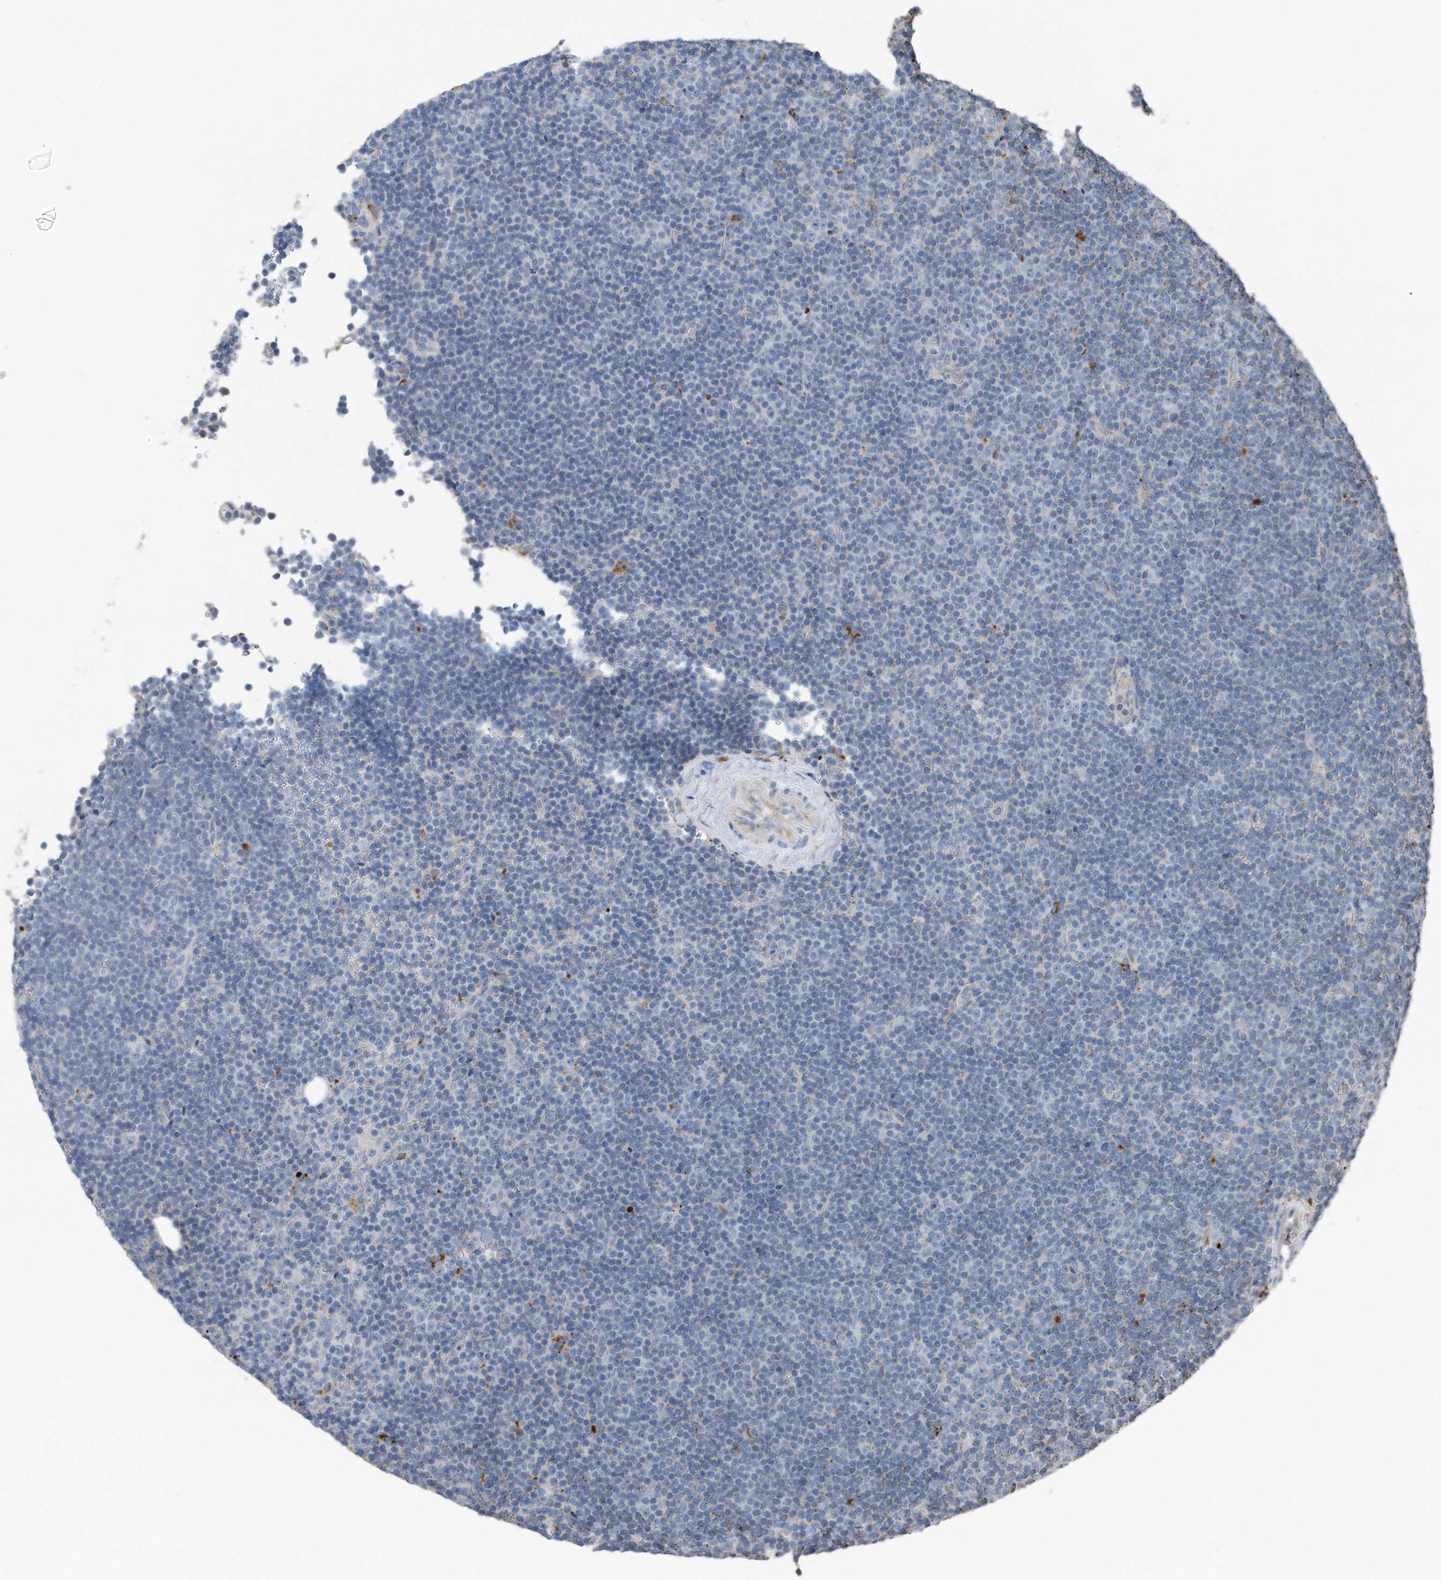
{"staining": {"intensity": "negative", "quantity": "none", "location": "none"}, "tissue": "lymphoma", "cell_type": "Tumor cells", "image_type": "cancer", "snomed": [{"axis": "morphology", "description": "Malignant lymphoma, non-Hodgkin's type, Low grade"}, {"axis": "topography", "description": "Lymph node"}], "caption": "Immunohistochemical staining of human malignant lymphoma, non-Hodgkin's type (low-grade) displays no significant expression in tumor cells. Nuclei are stained in blue.", "gene": "ZNF772", "patient": {"sex": "female", "age": 67}}